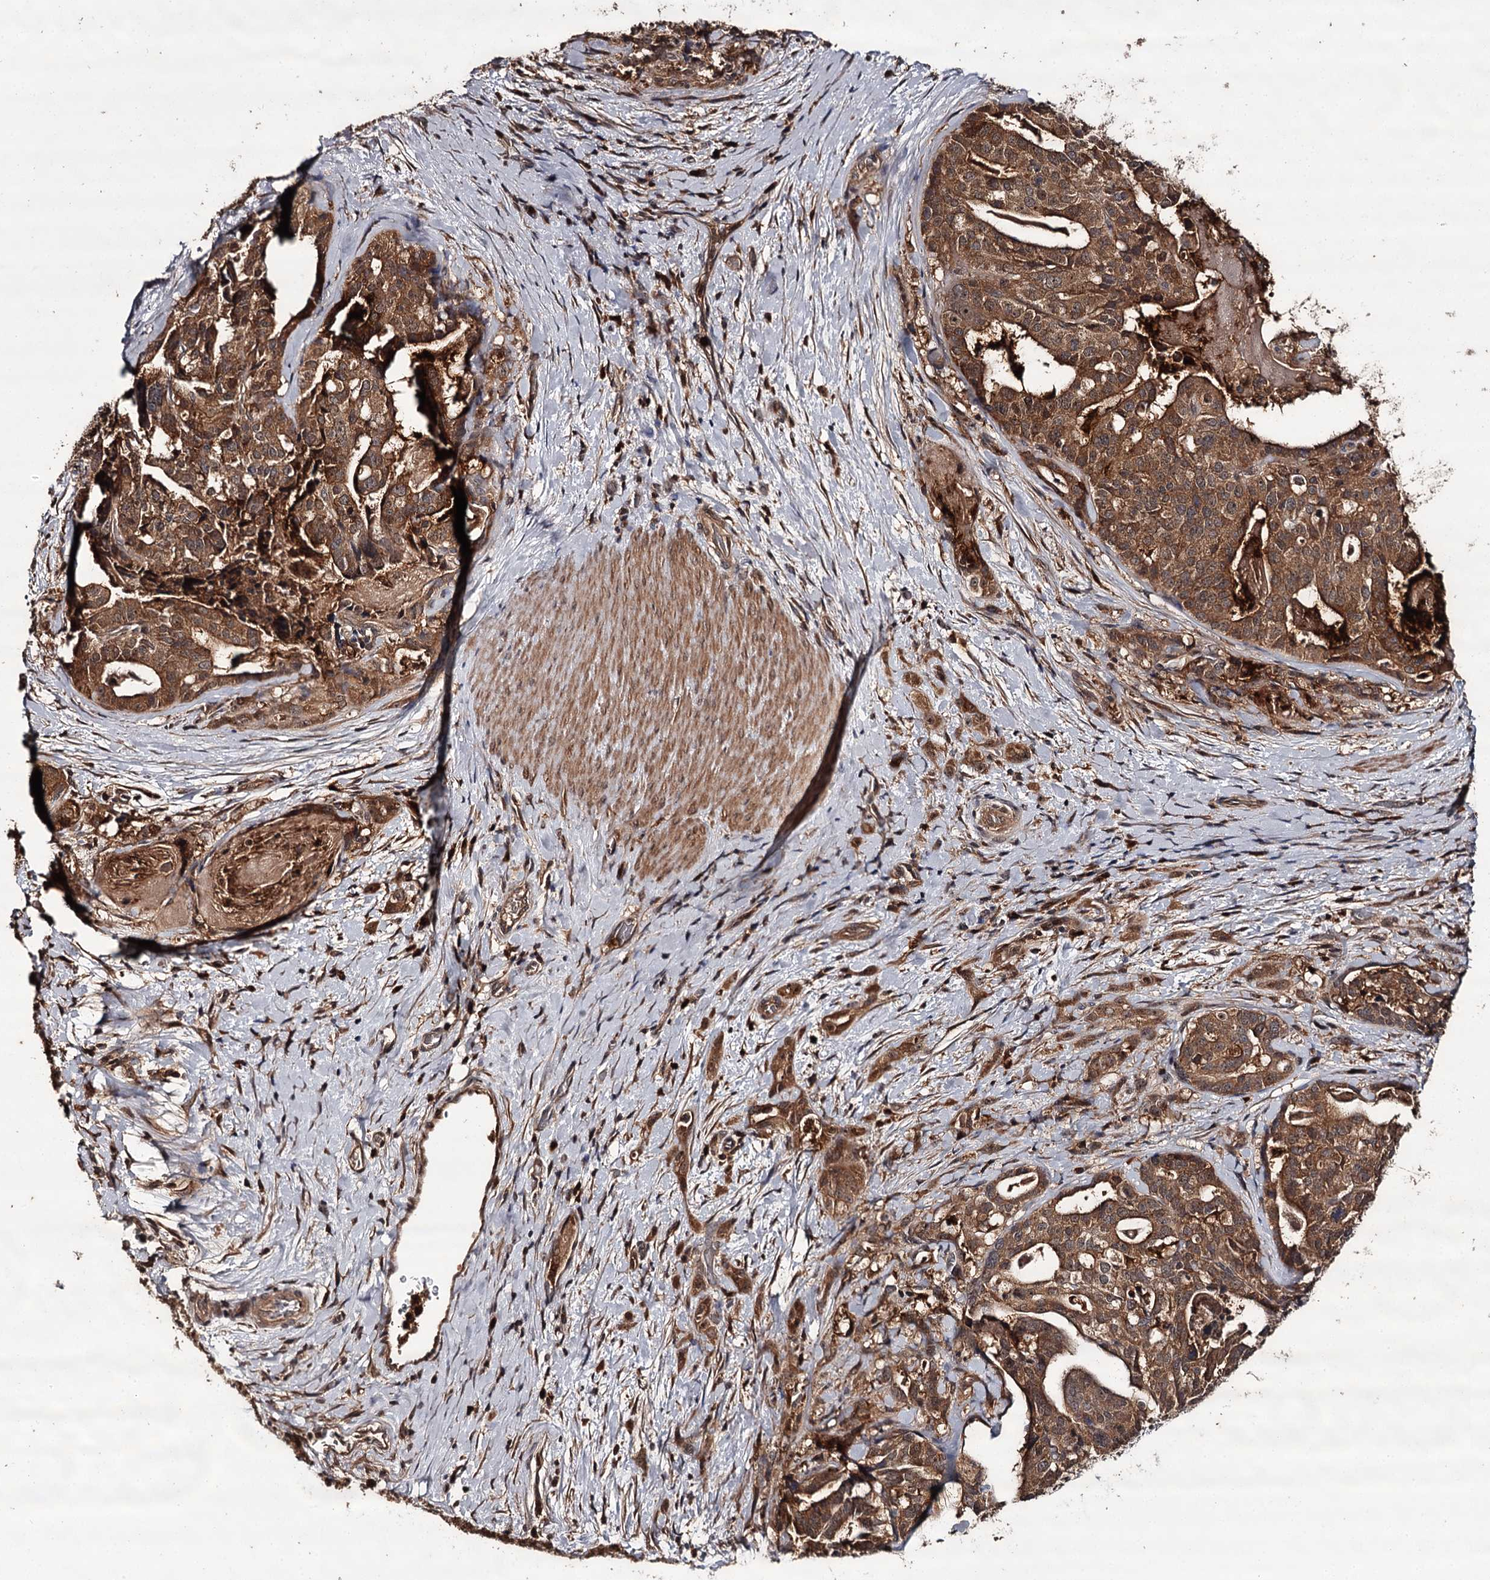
{"staining": {"intensity": "moderate", "quantity": ">75%", "location": "cytoplasmic/membranous"}, "tissue": "stomach cancer", "cell_type": "Tumor cells", "image_type": "cancer", "snomed": [{"axis": "morphology", "description": "Adenocarcinoma, NOS"}, {"axis": "topography", "description": "Stomach"}], "caption": "The image displays a brown stain indicating the presence of a protein in the cytoplasmic/membranous of tumor cells in stomach cancer.", "gene": "TTC12", "patient": {"sex": "male", "age": 48}}